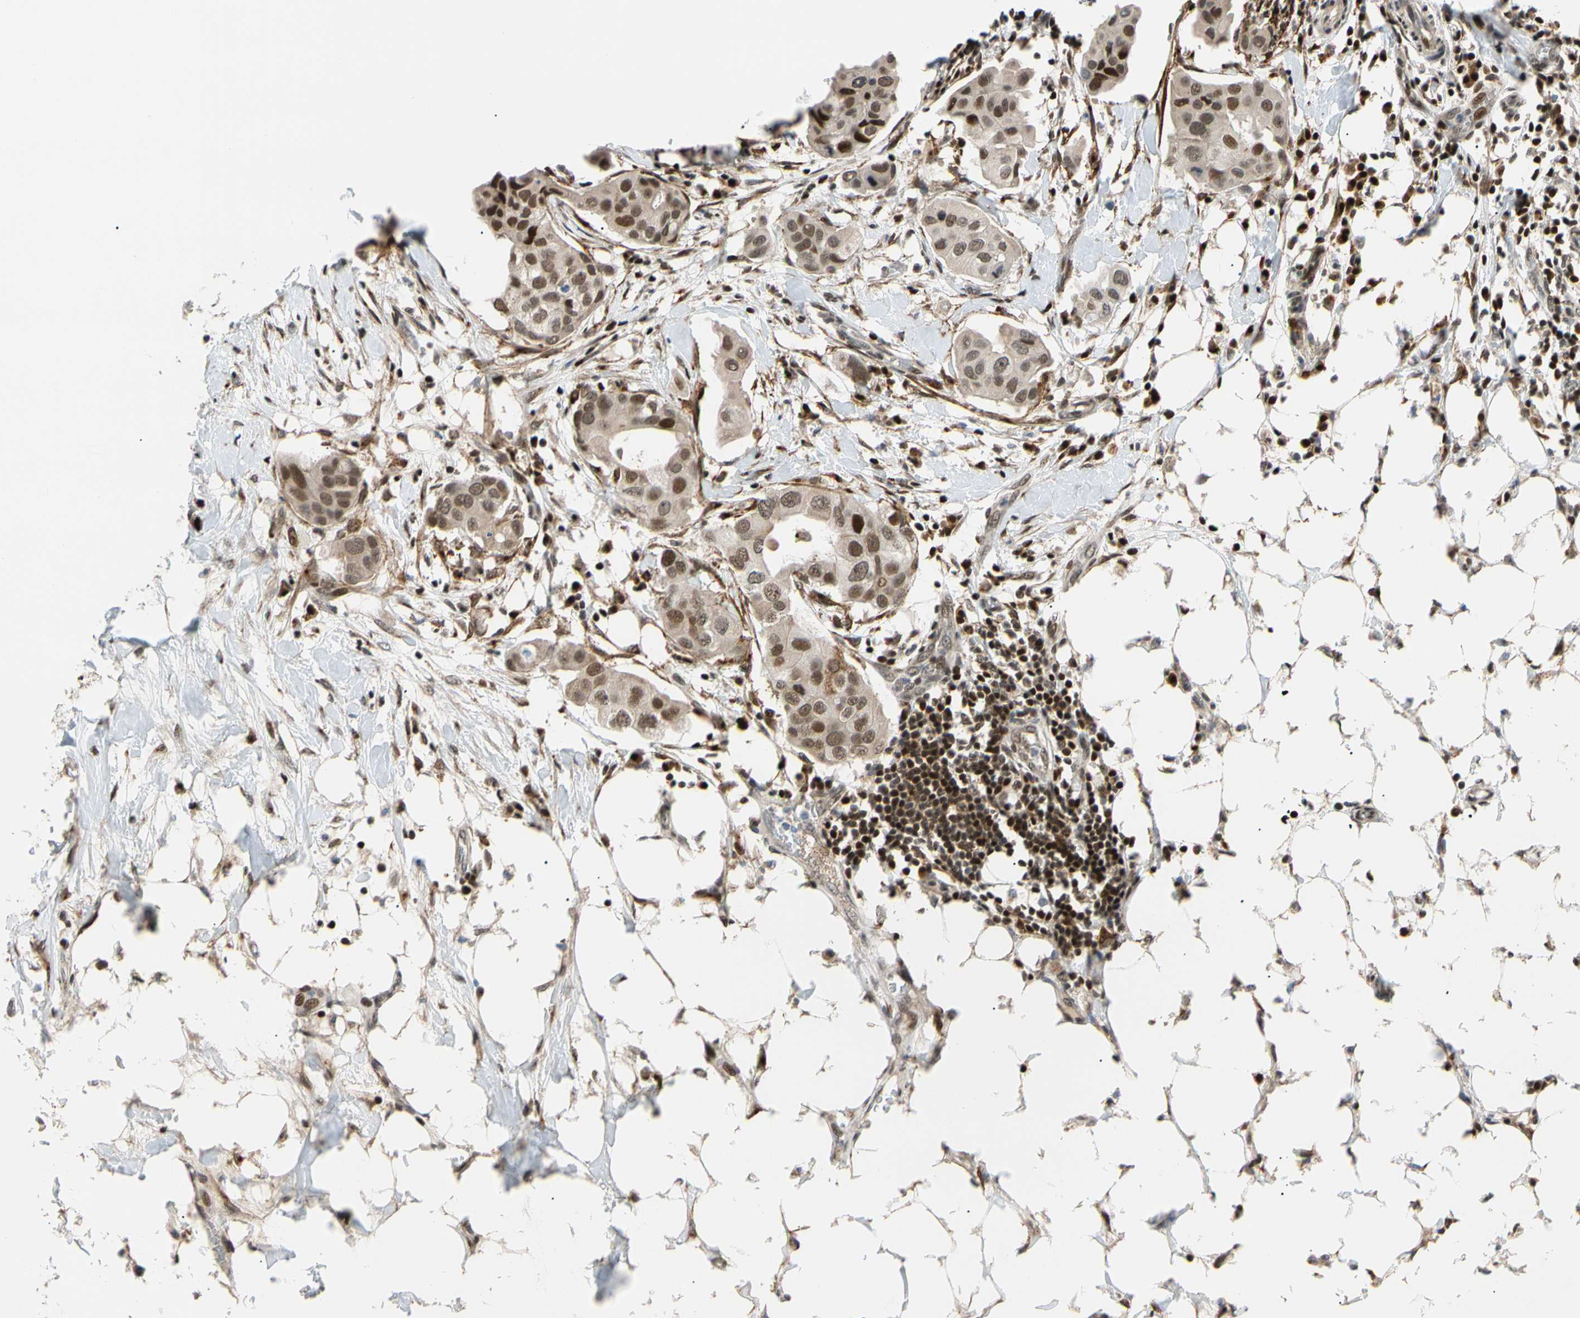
{"staining": {"intensity": "moderate", "quantity": "25%-75%", "location": "nuclear"}, "tissue": "breast cancer", "cell_type": "Tumor cells", "image_type": "cancer", "snomed": [{"axis": "morphology", "description": "Duct carcinoma"}, {"axis": "topography", "description": "Breast"}], "caption": "Human breast infiltrating ductal carcinoma stained for a protein (brown) displays moderate nuclear positive expression in approximately 25%-75% of tumor cells.", "gene": "E2F1", "patient": {"sex": "female", "age": 40}}